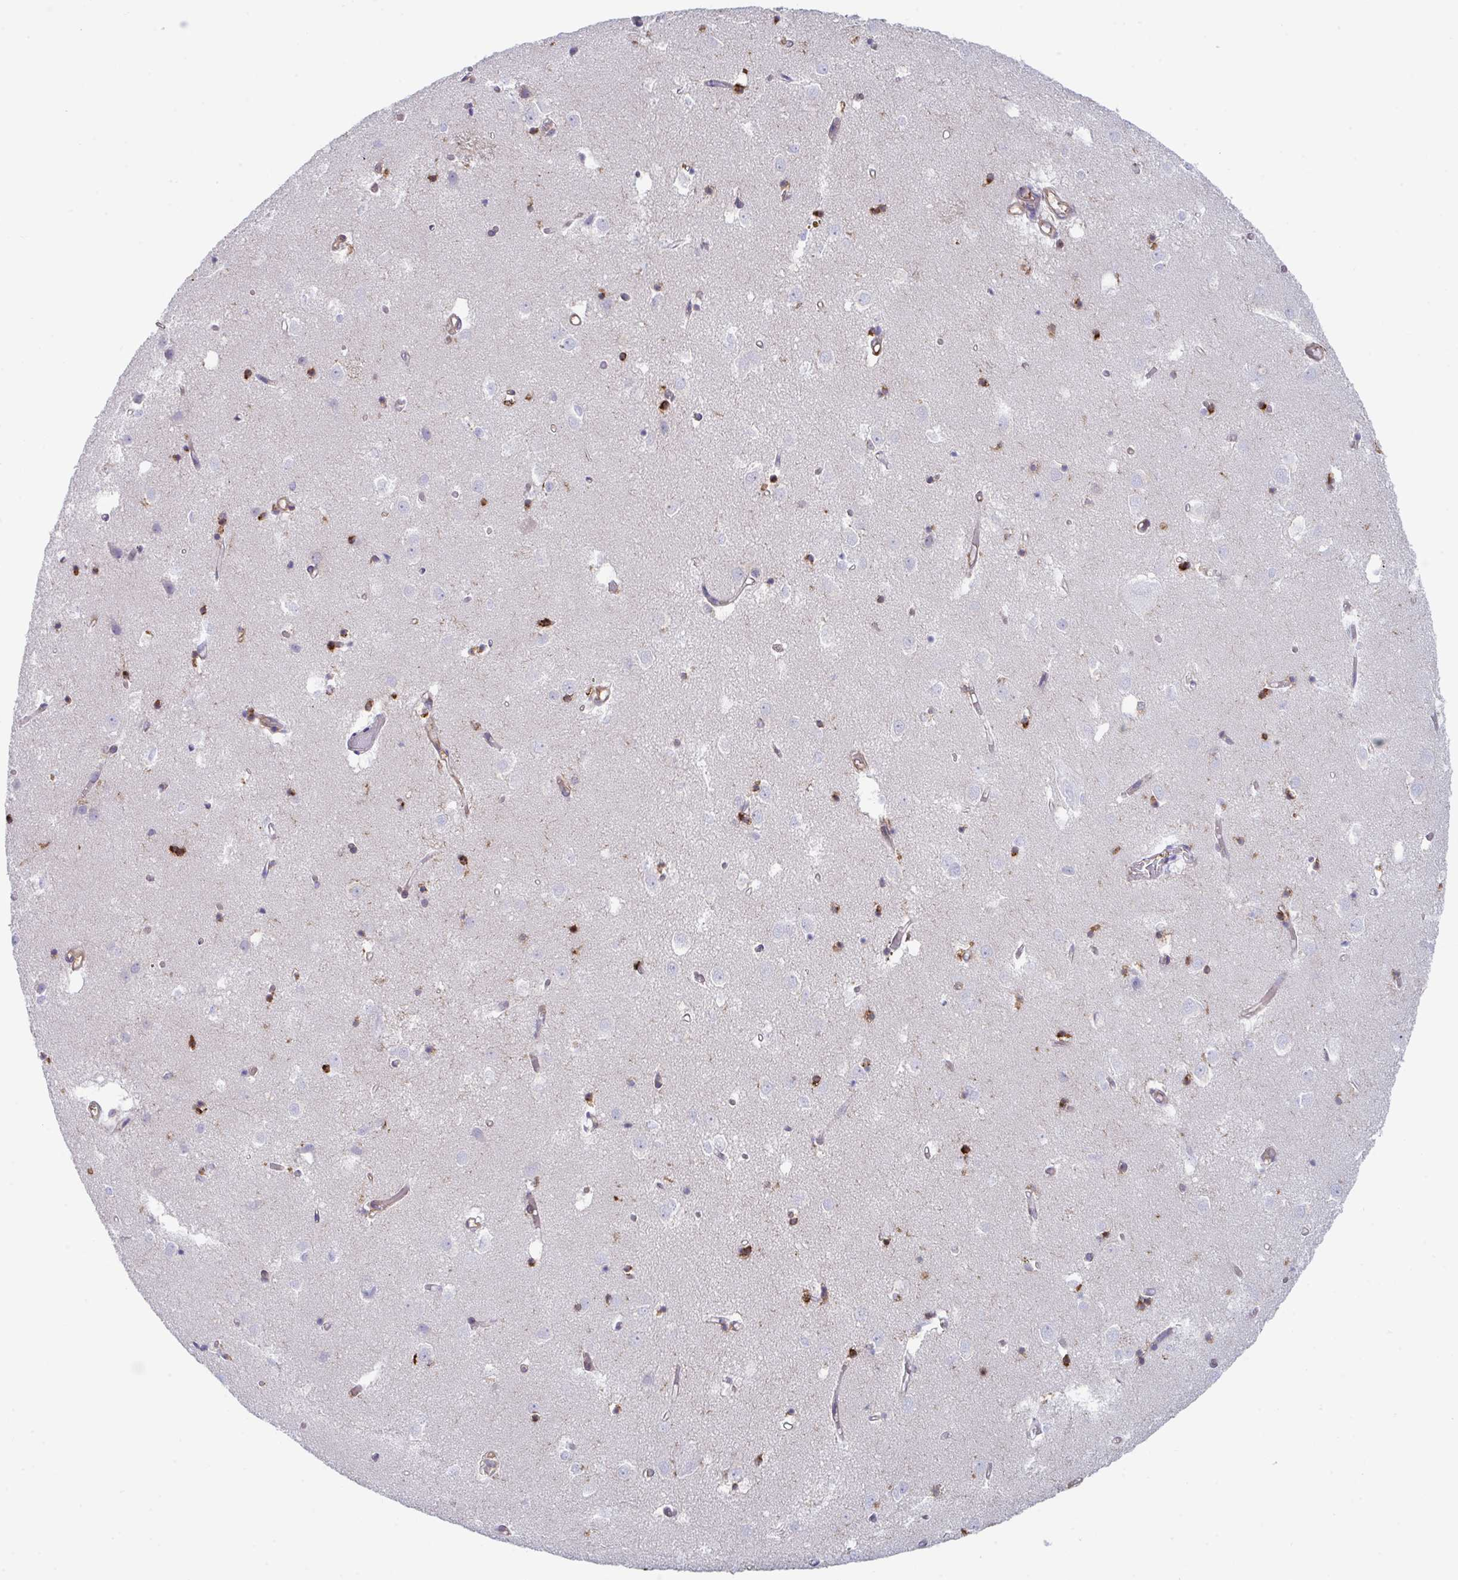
{"staining": {"intensity": "strong", "quantity": "<25%", "location": "cytoplasmic/membranous"}, "tissue": "caudate", "cell_type": "Glial cells", "image_type": "normal", "snomed": [{"axis": "morphology", "description": "Normal tissue, NOS"}, {"axis": "topography", "description": "Lateral ventricle wall"}], "caption": "Protein expression analysis of unremarkable caudate displays strong cytoplasmic/membranous expression in about <25% of glial cells.", "gene": "WNK1", "patient": {"sex": "male", "age": 70}}